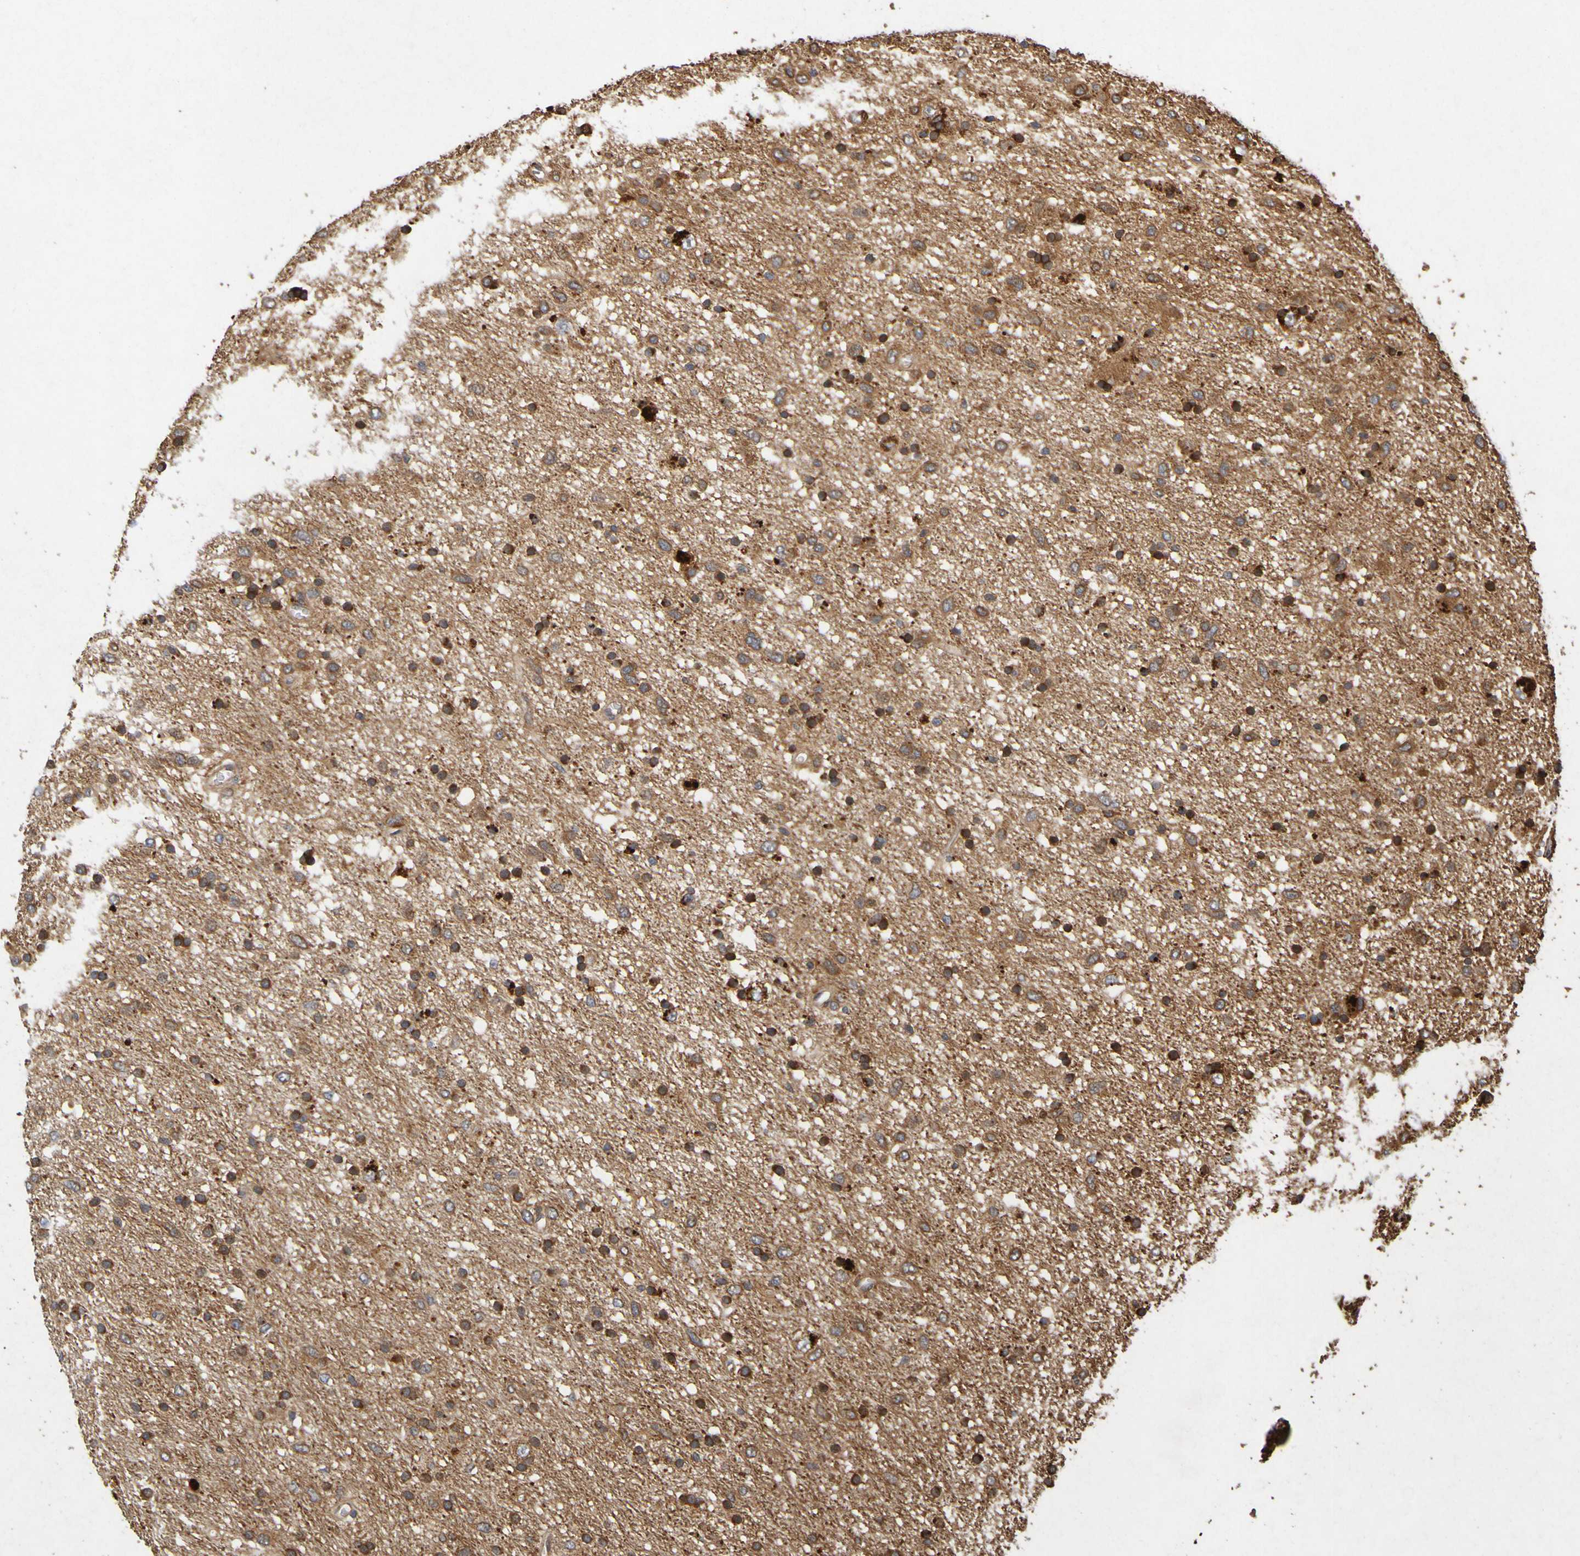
{"staining": {"intensity": "strong", "quantity": ">75%", "location": "cytoplasmic/membranous"}, "tissue": "glioma", "cell_type": "Tumor cells", "image_type": "cancer", "snomed": [{"axis": "morphology", "description": "Glioma, malignant, Low grade"}, {"axis": "topography", "description": "Brain"}], "caption": "This is an image of immunohistochemistry (IHC) staining of low-grade glioma (malignant), which shows strong positivity in the cytoplasmic/membranous of tumor cells.", "gene": "OCRL", "patient": {"sex": "male", "age": 77}}